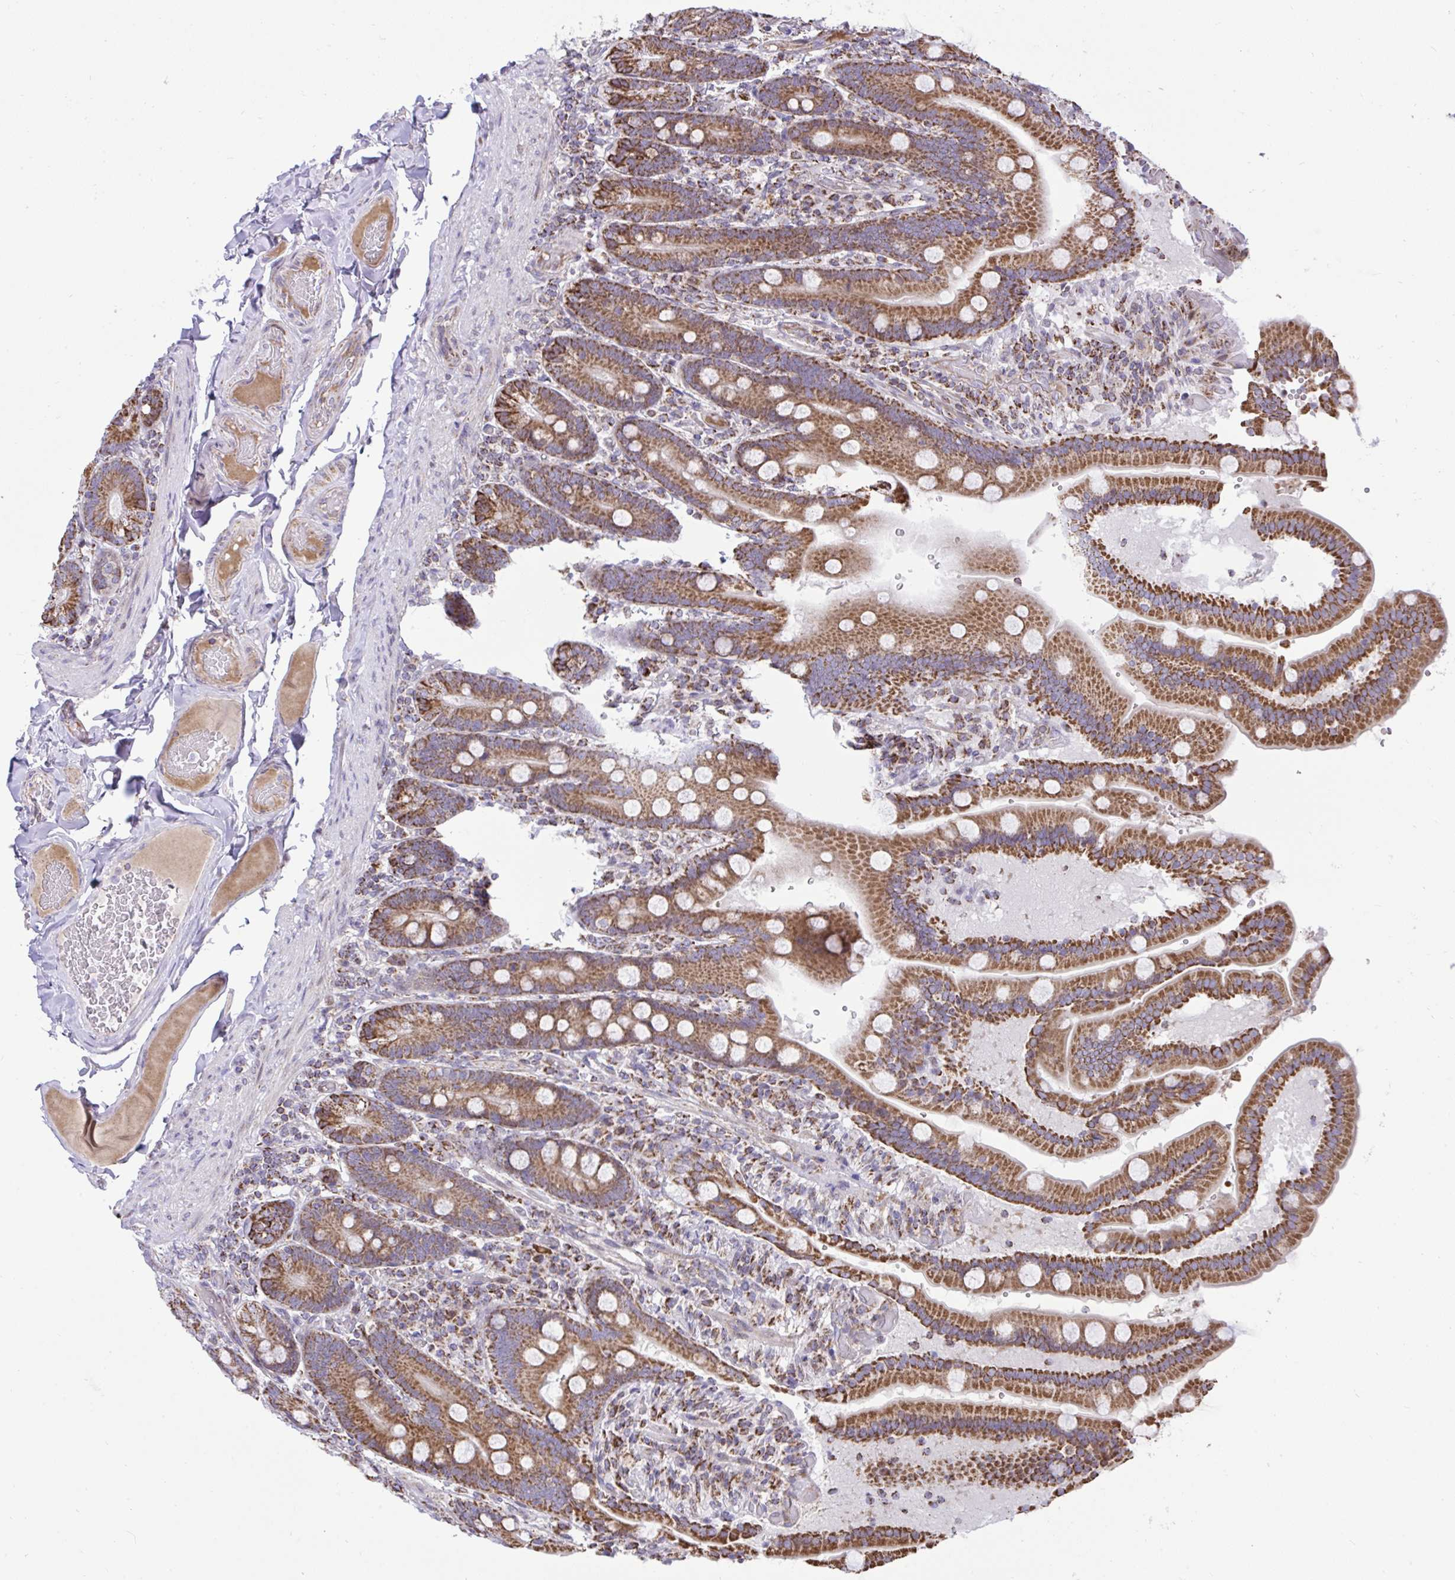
{"staining": {"intensity": "strong", "quantity": ">75%", "location": "cytoplasmic/membranous"}, "tissue": "duodenum", "cell_type": "Glandular cells", "image_type": "normal", "snomed": [{"axis": "morphology", "description": "Normal tissue, NOS"}, {"axis": "topography", "description": "Duodenum"}], "caption": "Protein expression analysis of normal duodenum displays strong cytoplasmic/membranous staining in approximately >75% of glandular cells.", "gene": "ZNF362", "patient": {"sex": "female", "age": 62}}